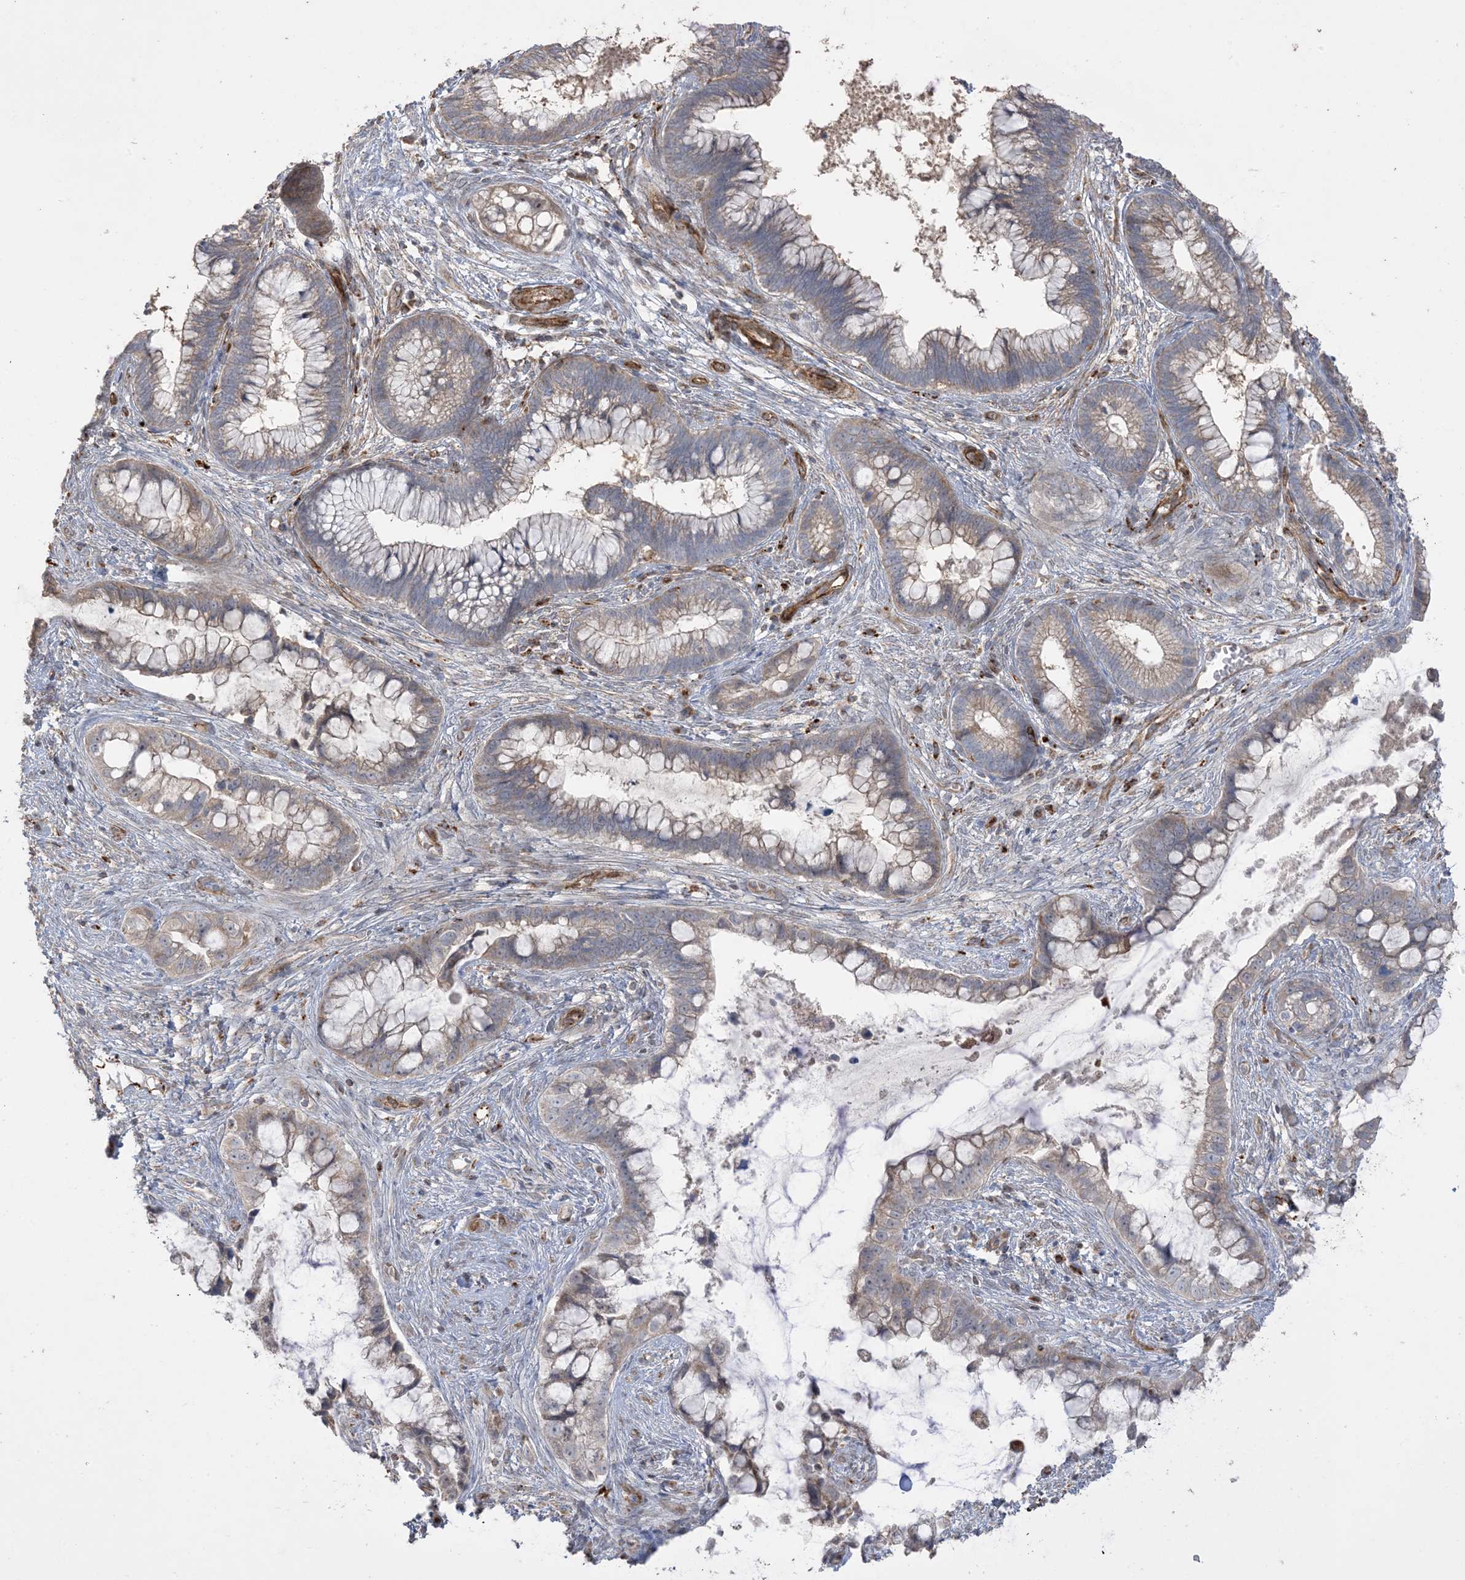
{"staining": {"intensity": "moderate", "quantity": "25%-75%", "location": "cytoplasmic/membranous"}, "tissue": "cervical cancer", "cell_type": "Tumor cells", "image_type": "cancer", "snomed": [{"axis": "morphology", "description": "Adenocarcinoma, NOS"}, {"axis": "topography", "description": "Cervix"}], "caption": "Tumor cells reveal medium levels of moderate cytoplasmic/membranous expression in approximately 25%-75% of cells in human cervical cancer (adenocarcinoma).", "gene": "AGA", "patient": {"sex": "female", "age": 44}}